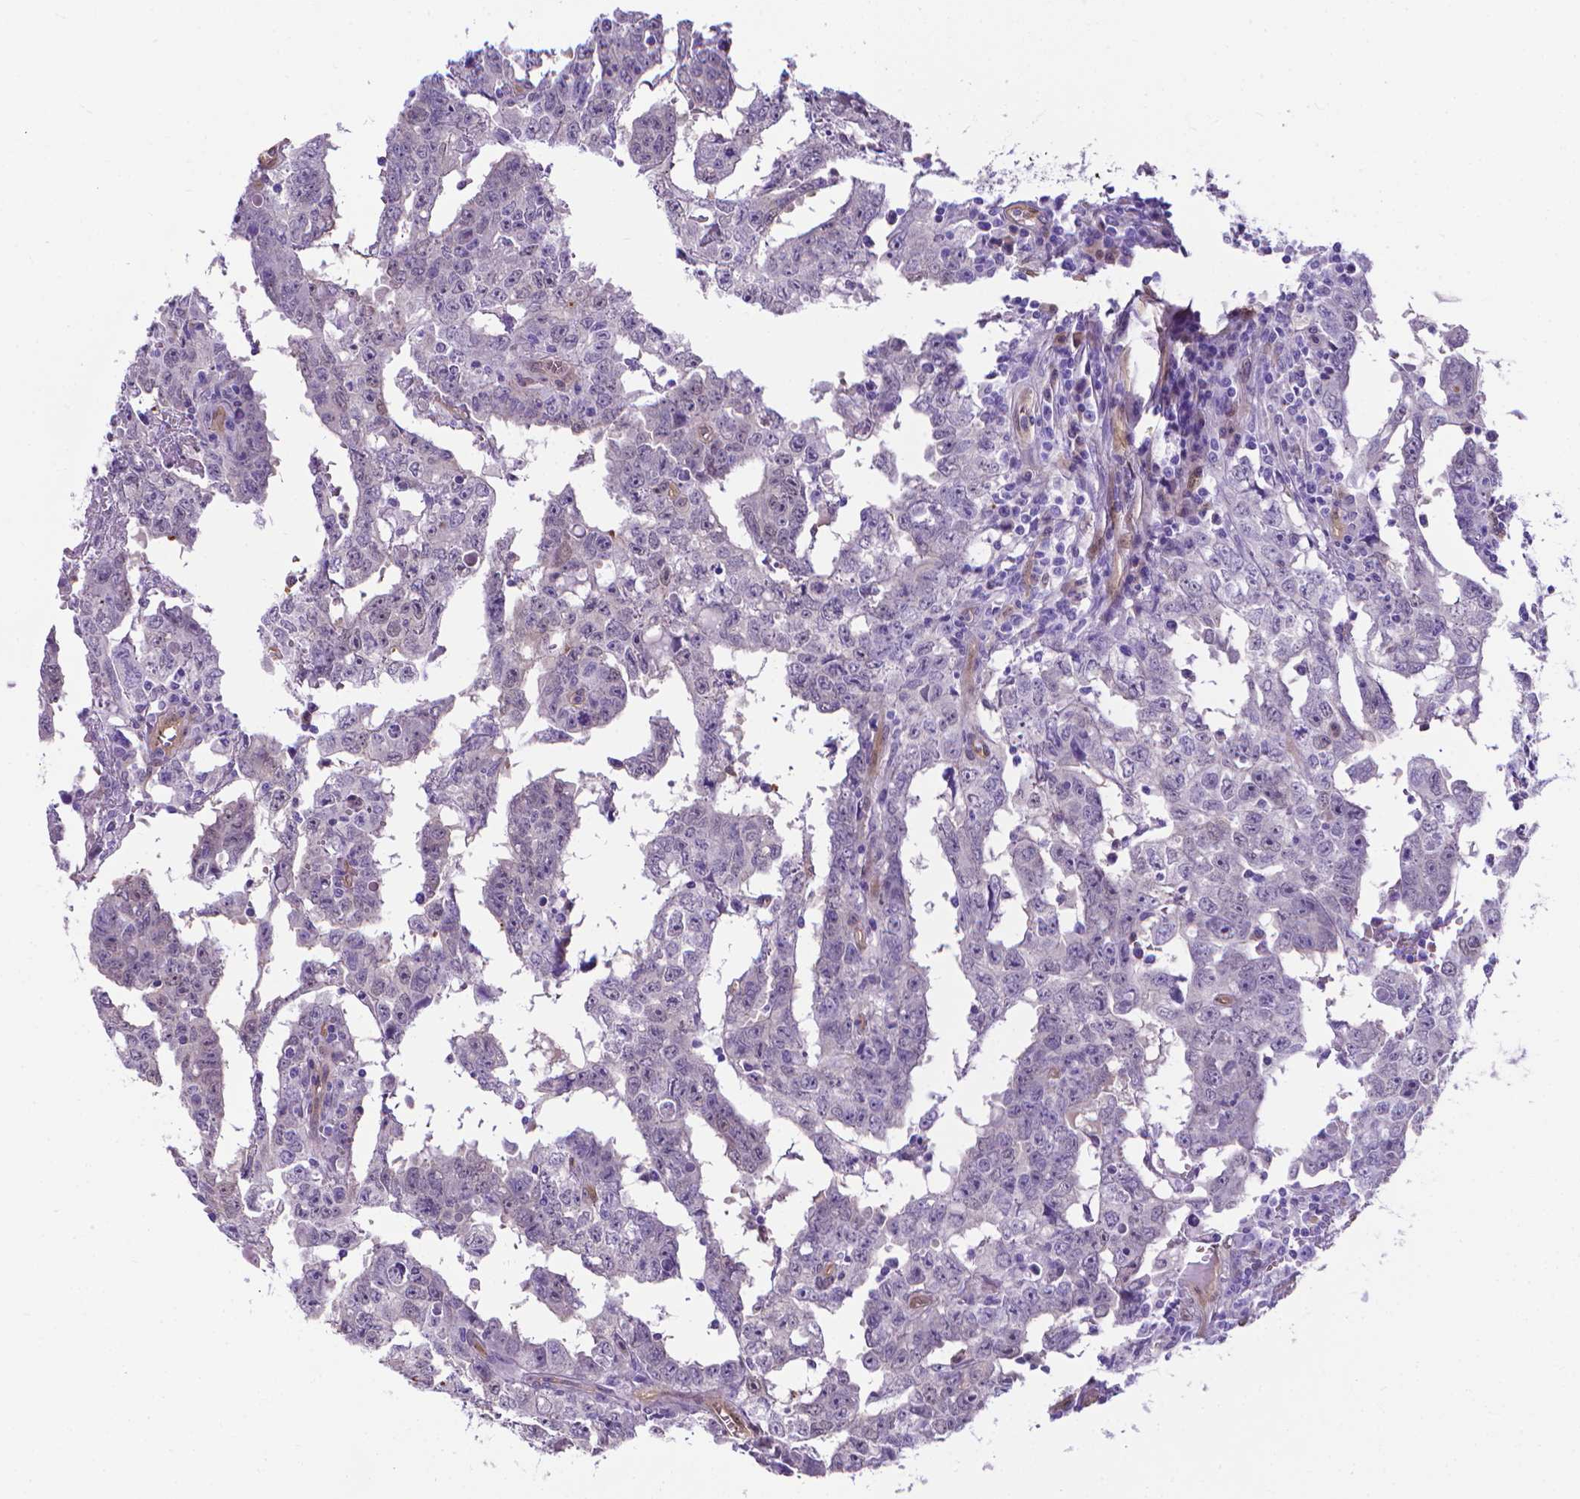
{"staining": {"intensity": "negative", "quantity": "none", "location": "none"}, "tissue": "testis cancer", "cell_type": "Tumor cells", "image_type": "cancer", "snomed": [{"axis": "morphology", "description": "Carcinoma, Embryonal, NOS"}, {"axis": "topography", "description": "Testis"}], "caption": "A histopathology image of human testis embryonal carcinoma is negative for staining in tumor cells.", "gene": "CLIC4", "patient": {"sex": "male", "age": 22}}